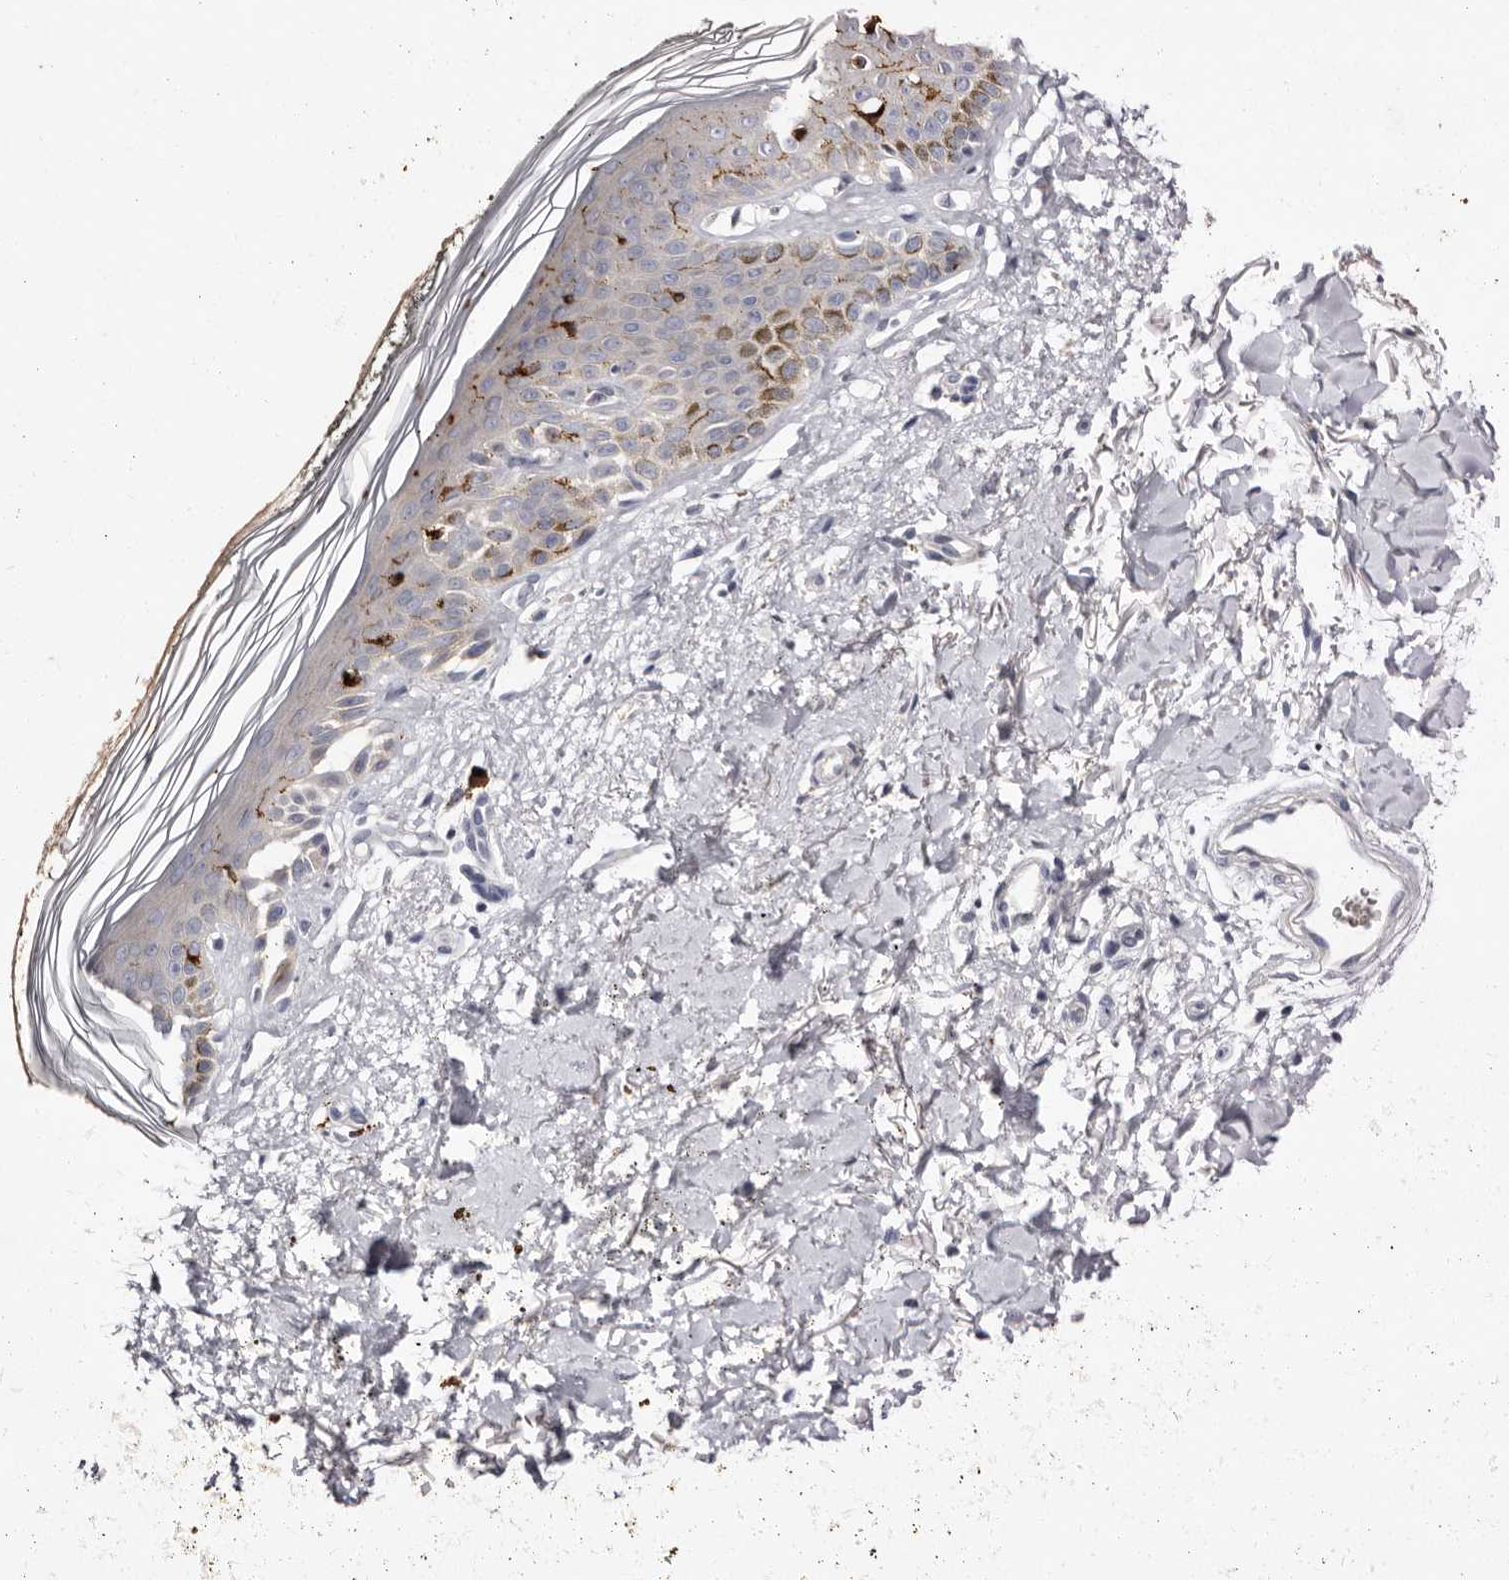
{"staining": {"intensity": "negative", "quantity": "none", "location": "none"}, "tissue": "skin", "cell_type": "Fibroblasts", "image_type": "normal", "snomed": [{"axis": "morphology", "description": "Normal tissue, NOS"}, {"axis": "topography", "description": "Skin"}], "caption": "IHC of unremarkable human skin shows no staining in fibroblasts.", "gene": "S1PR5", "patient": {"sex": "female", "age": 64}}